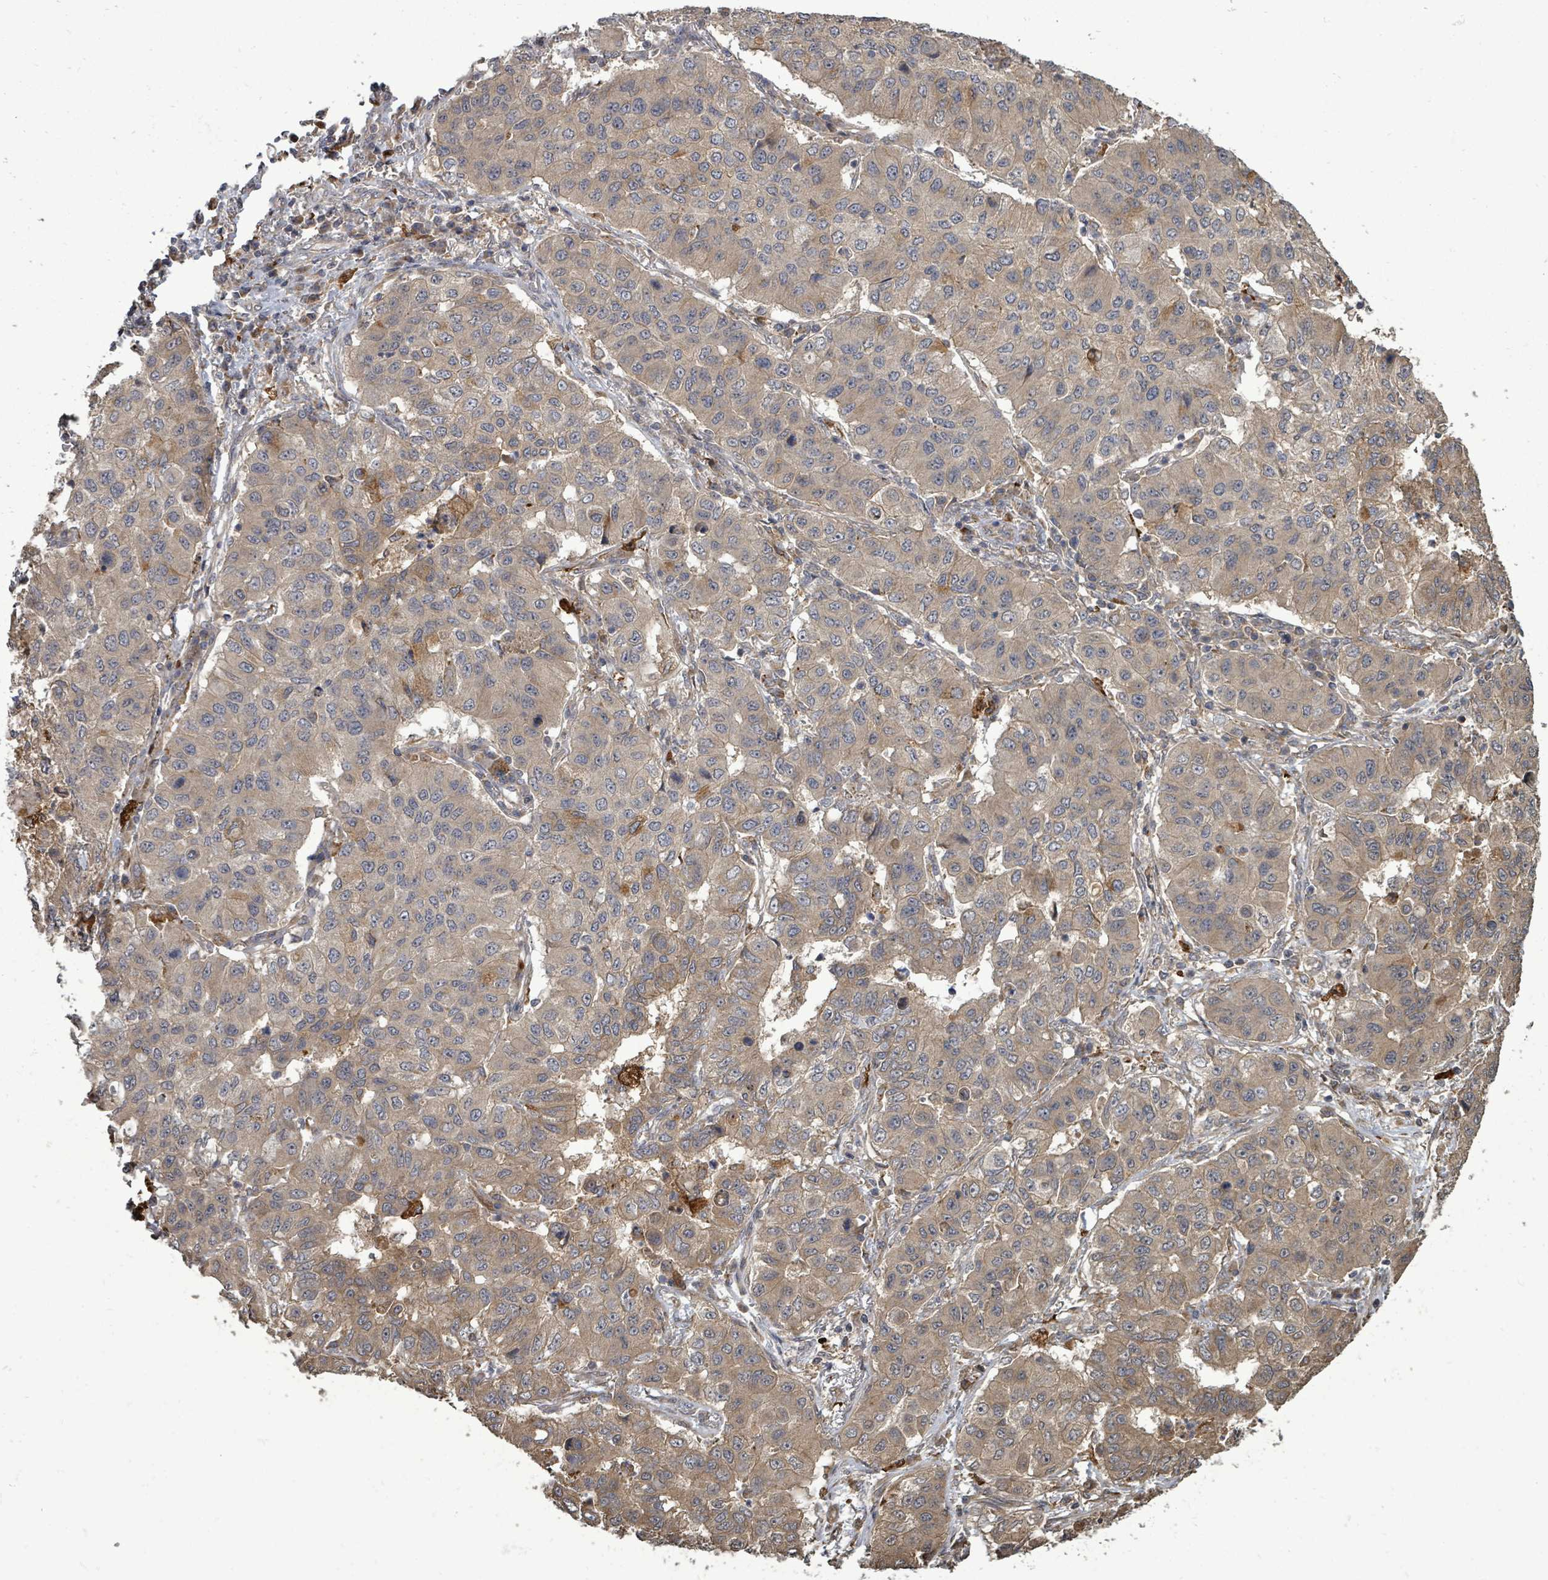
{"staining": {"intensity": "moderate", "quantity": ">75%", "location": "cytoplasmic/membranous"}, "tissue": "lung cancer", "cell_type": "Tumor cells", "image_type": "cancer", "snomed": [{"axis": "morphology", "description": "Squamous cell carcinoma, NOS"}, {"axis": "topography", "description": "Lung"}], "caption": "Squamous cell carcinoma (lung) tissue exhibits moderate cytoplasmic/membranous expression in approximately >75% of tumor cells", "gene": "EIF3C", "patient": {"sex": "male", "age": 74}}